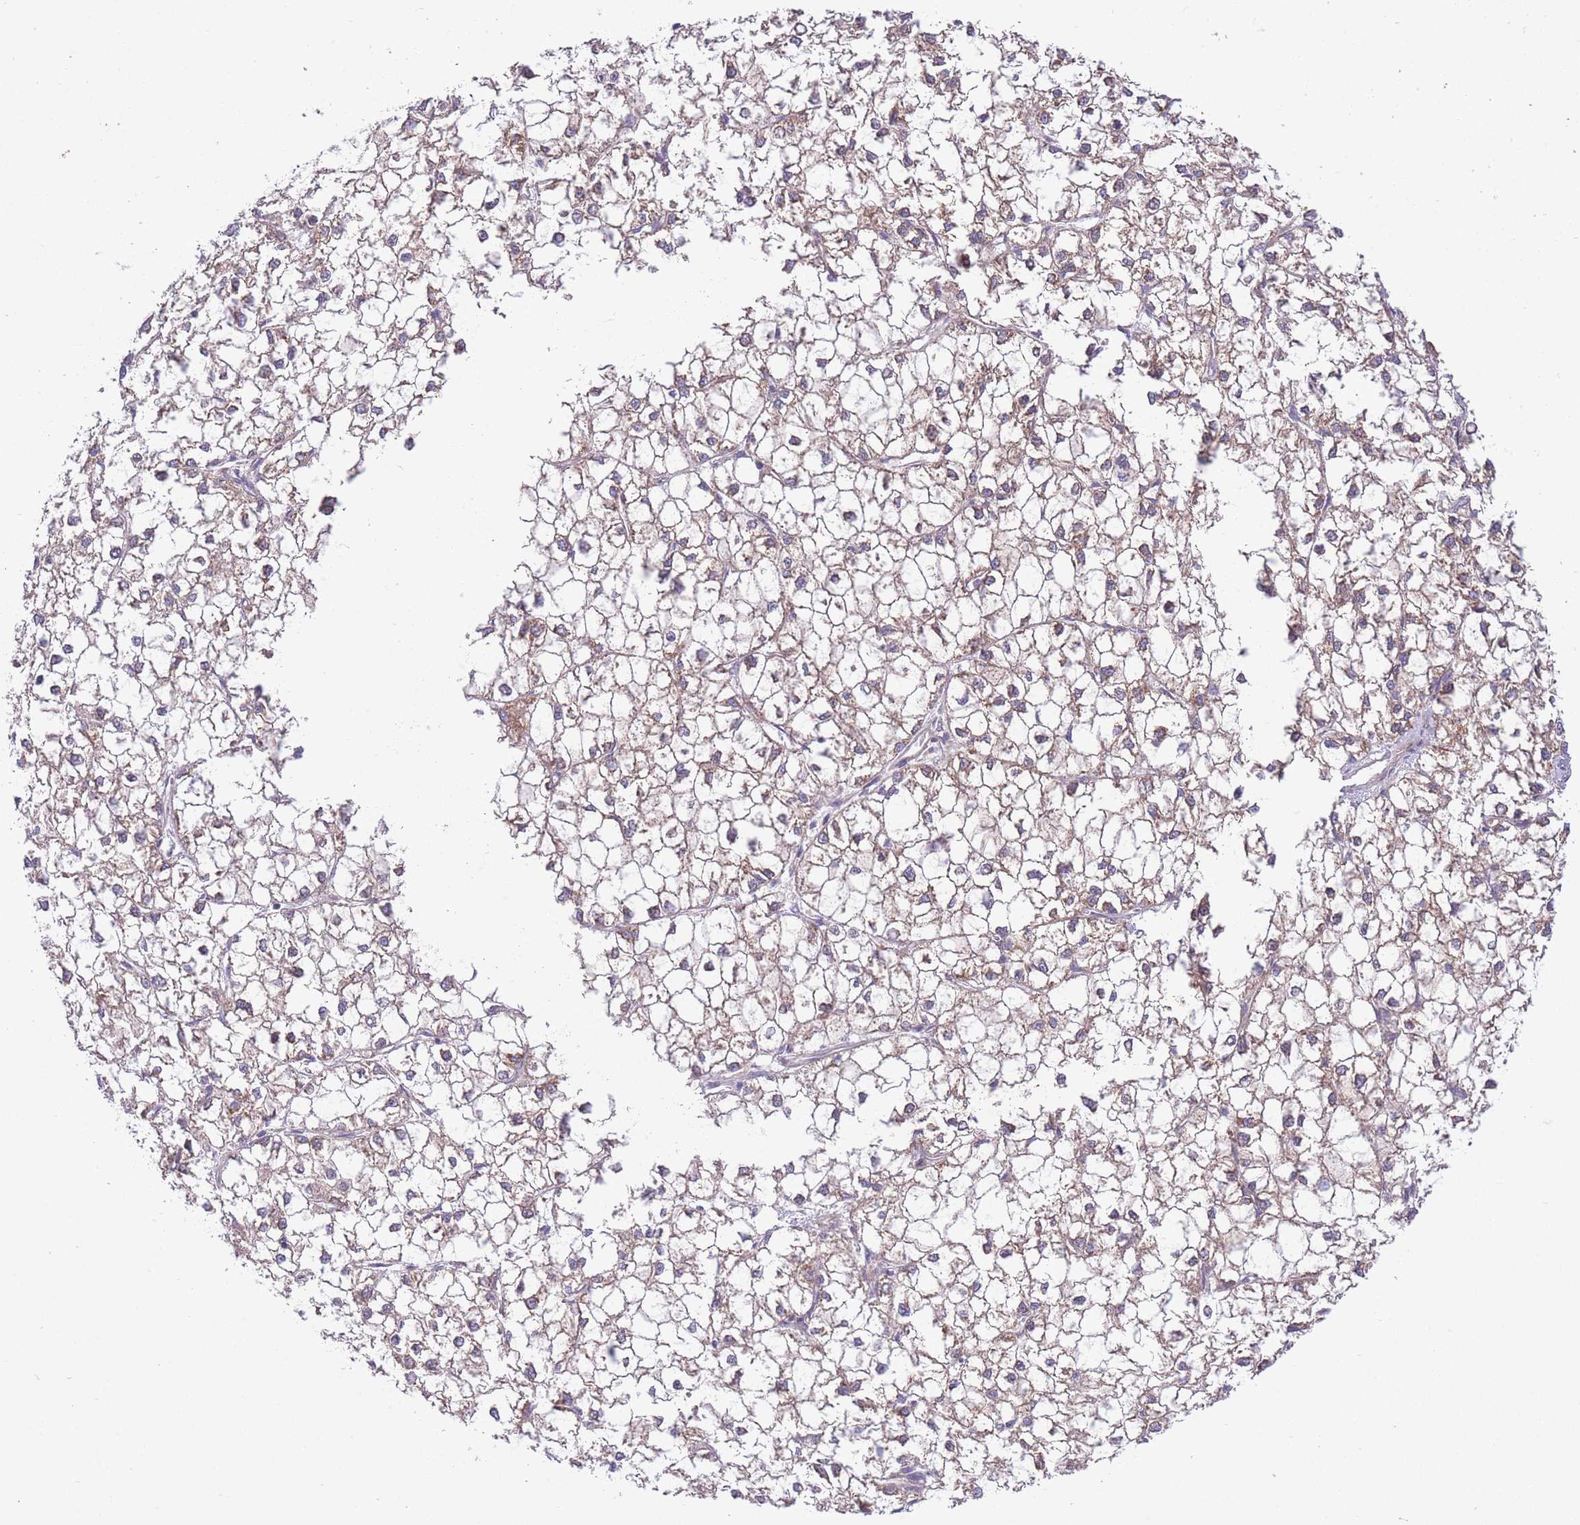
{"staining": {"intensity": "weak", "quantity": ">75%", "location": "cytoplasmic/membranous"}, "tissue": "liver cancer", "cell_type": "Tumor cells", "image_type": "cancer", "snomed": [{"axis": "morphology", "description": "Carcinoma, Hepatocellular, NOS"}, {"axis": "topography", "description": "Liver"}], "caption": "Immunohistochemical staining of liver cancer displays low levels of weak cytoplasmic/membranous staining in about >75% of tumor cells.", "gene": "CHAC1", "patient": {"sex": "female", "age": 43}}